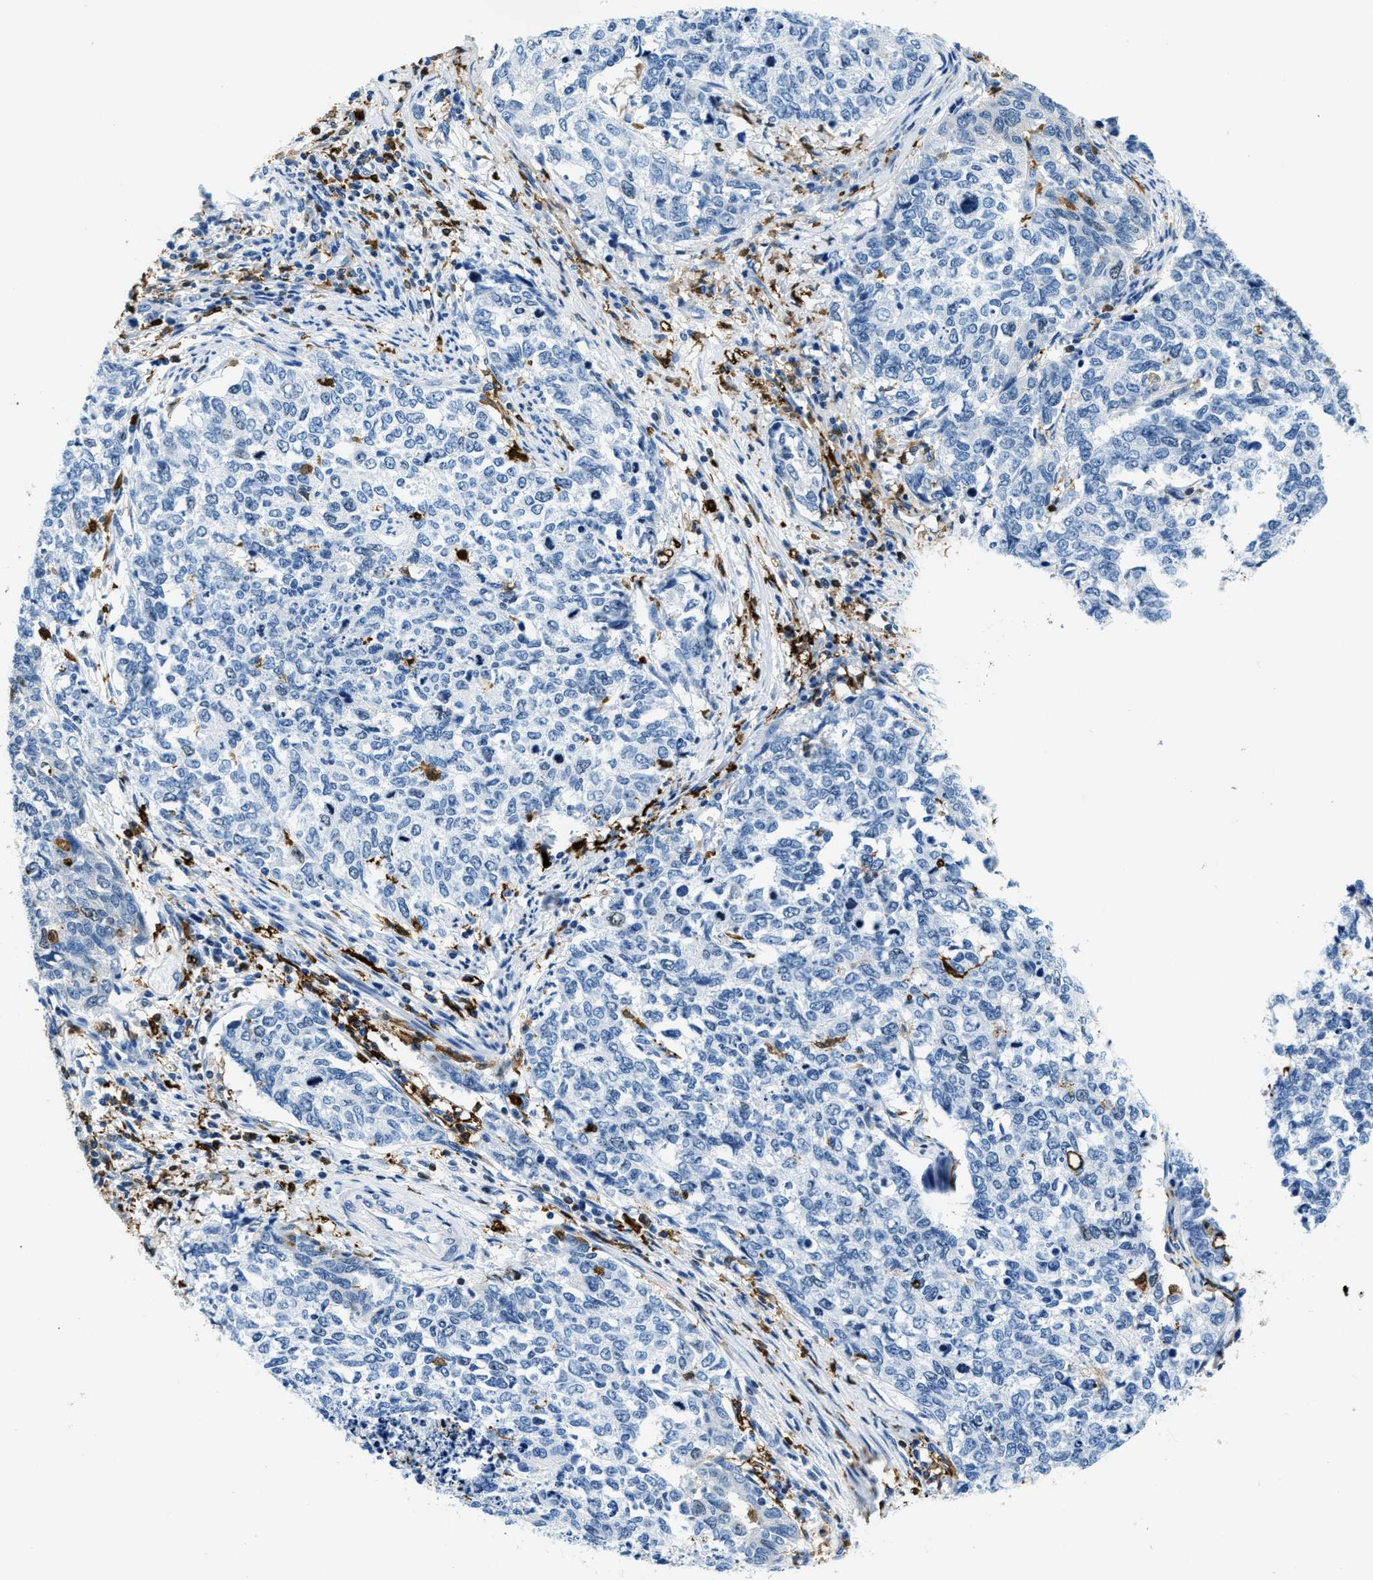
{"staining": {"intensity": "negative", "quantity": "none", "location": "none"}, "tissue": "cervical cancer", "cell_type": "Tumor cells", "image_type": "cancer", "snomed": [{"axis": "morphology", "description": "Squamous cell carcinoma, NOS"}, {"axis": "topography", "description": "Cervix"}], "caption": "Protein analysis of cervical cancer exhibits no significant positivity in tumor cells. Brightfield microscopy of immunohistochemistry (IHC) stained with DAB (3,3'-diaminobenzidine) (brown) and hematoxylin (blue), captured at high magnification.", "gene": "CAPG", "patient": {"sex": "female", "age": 63}}